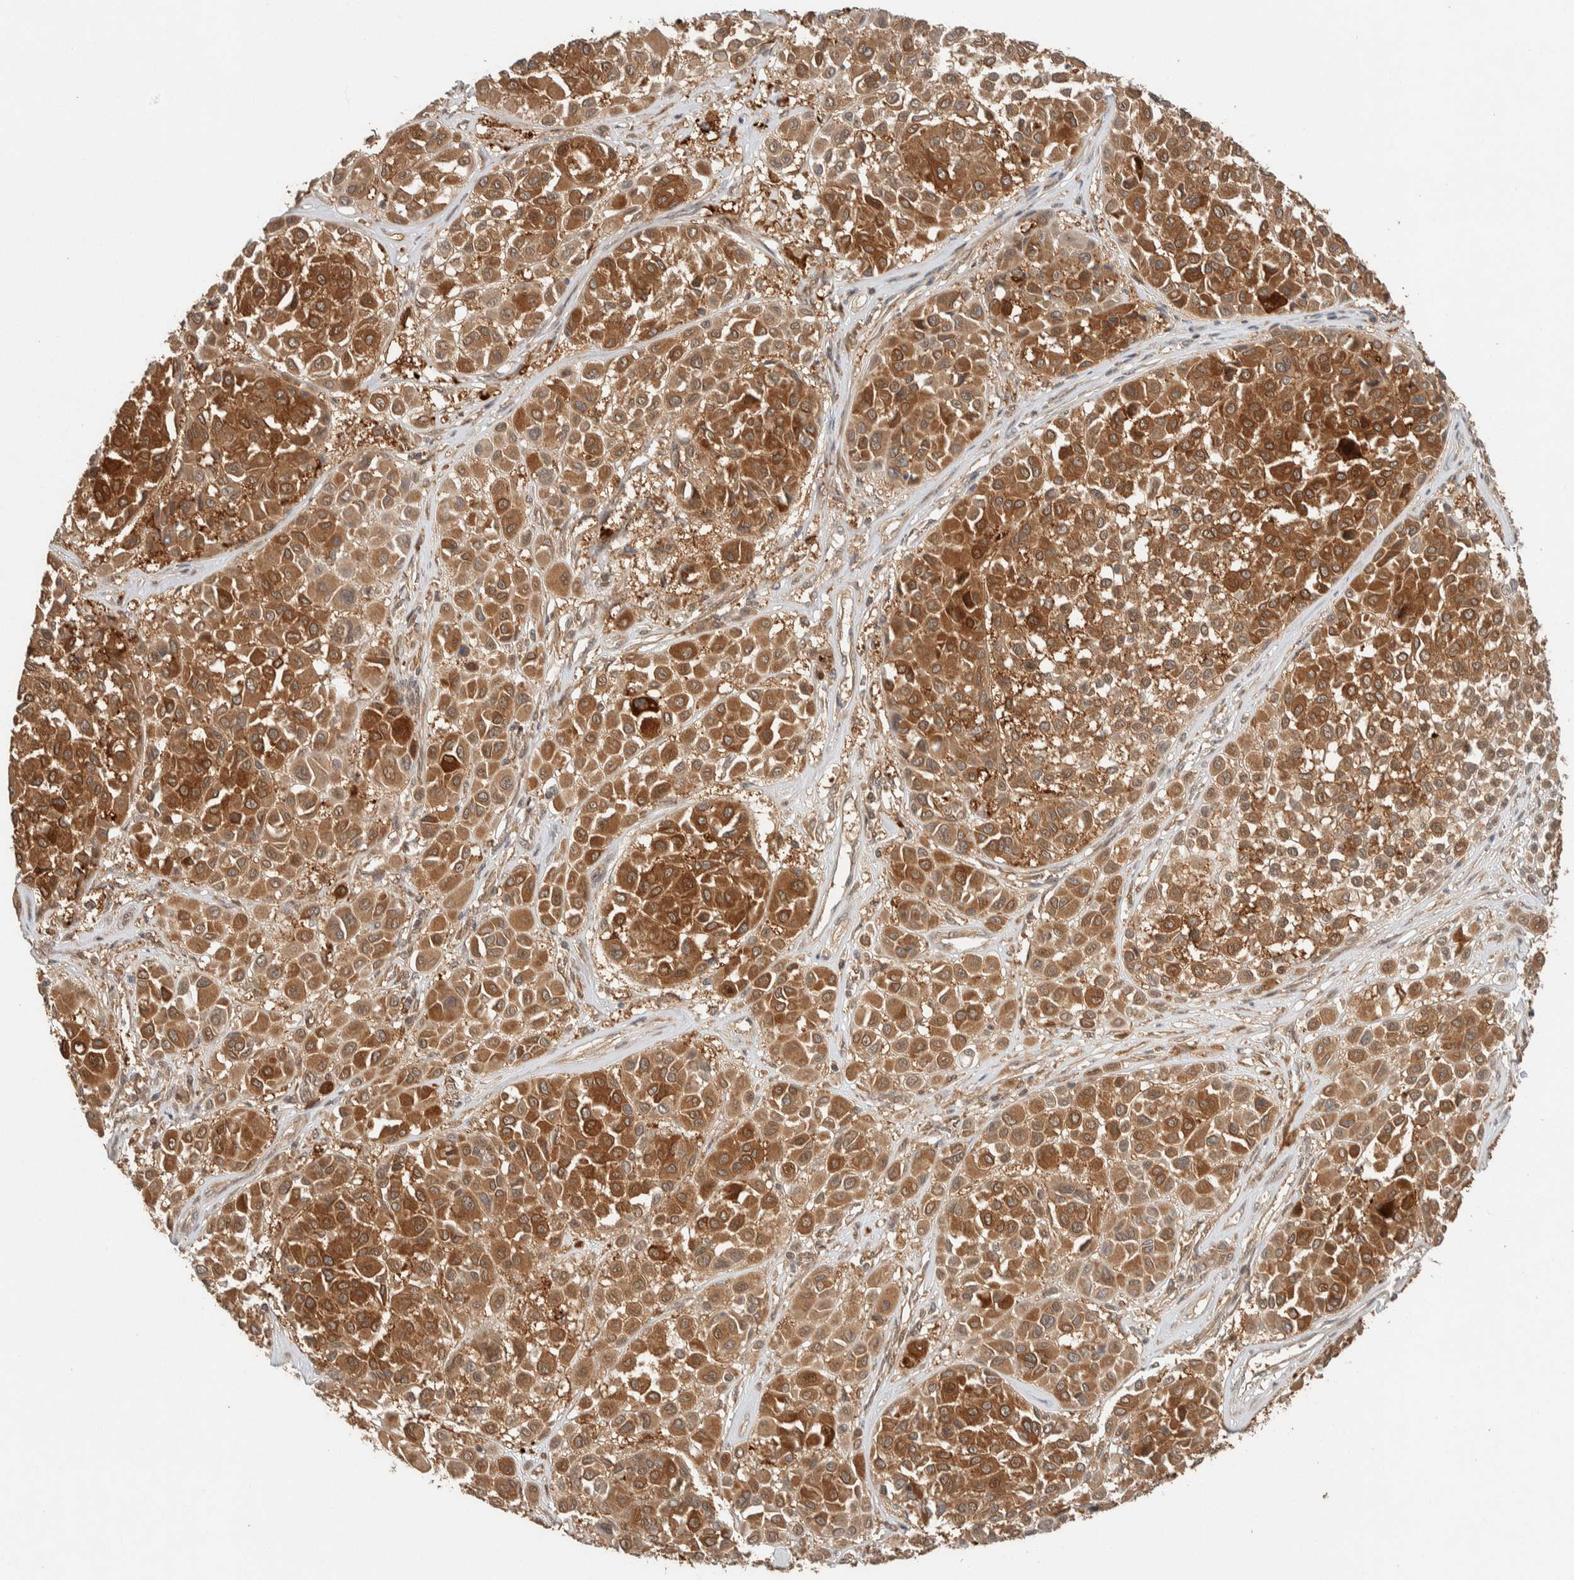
{"staining": {"intensity": "strong", "quantity": ">75%", "location": "cytoplasmic/membranous,nuclear"}, "tissue": "melanoma", "cell_type": "Tumor cells", "image_type": "cancer", "snomed": [{"axis": "morphology", "description": "Malignant melanoma, Metastatic site"}, {"axis": "topography", "description": "Soft tissue"}], "caption": "Immunohistochemistry (DAB) staining of human melanoma demonstrates strong cytoplasmic/membranous and nuclear protein expression in approximately >75% of tumor cells. Using DAB (3,3'-diaminobenzidine) (brown) and hematoxylin (blue) stains, captured at high magnification using brightfield microscopy.", "gene": "ZNF567", "patient": {"sex": "male", "age": 41}}